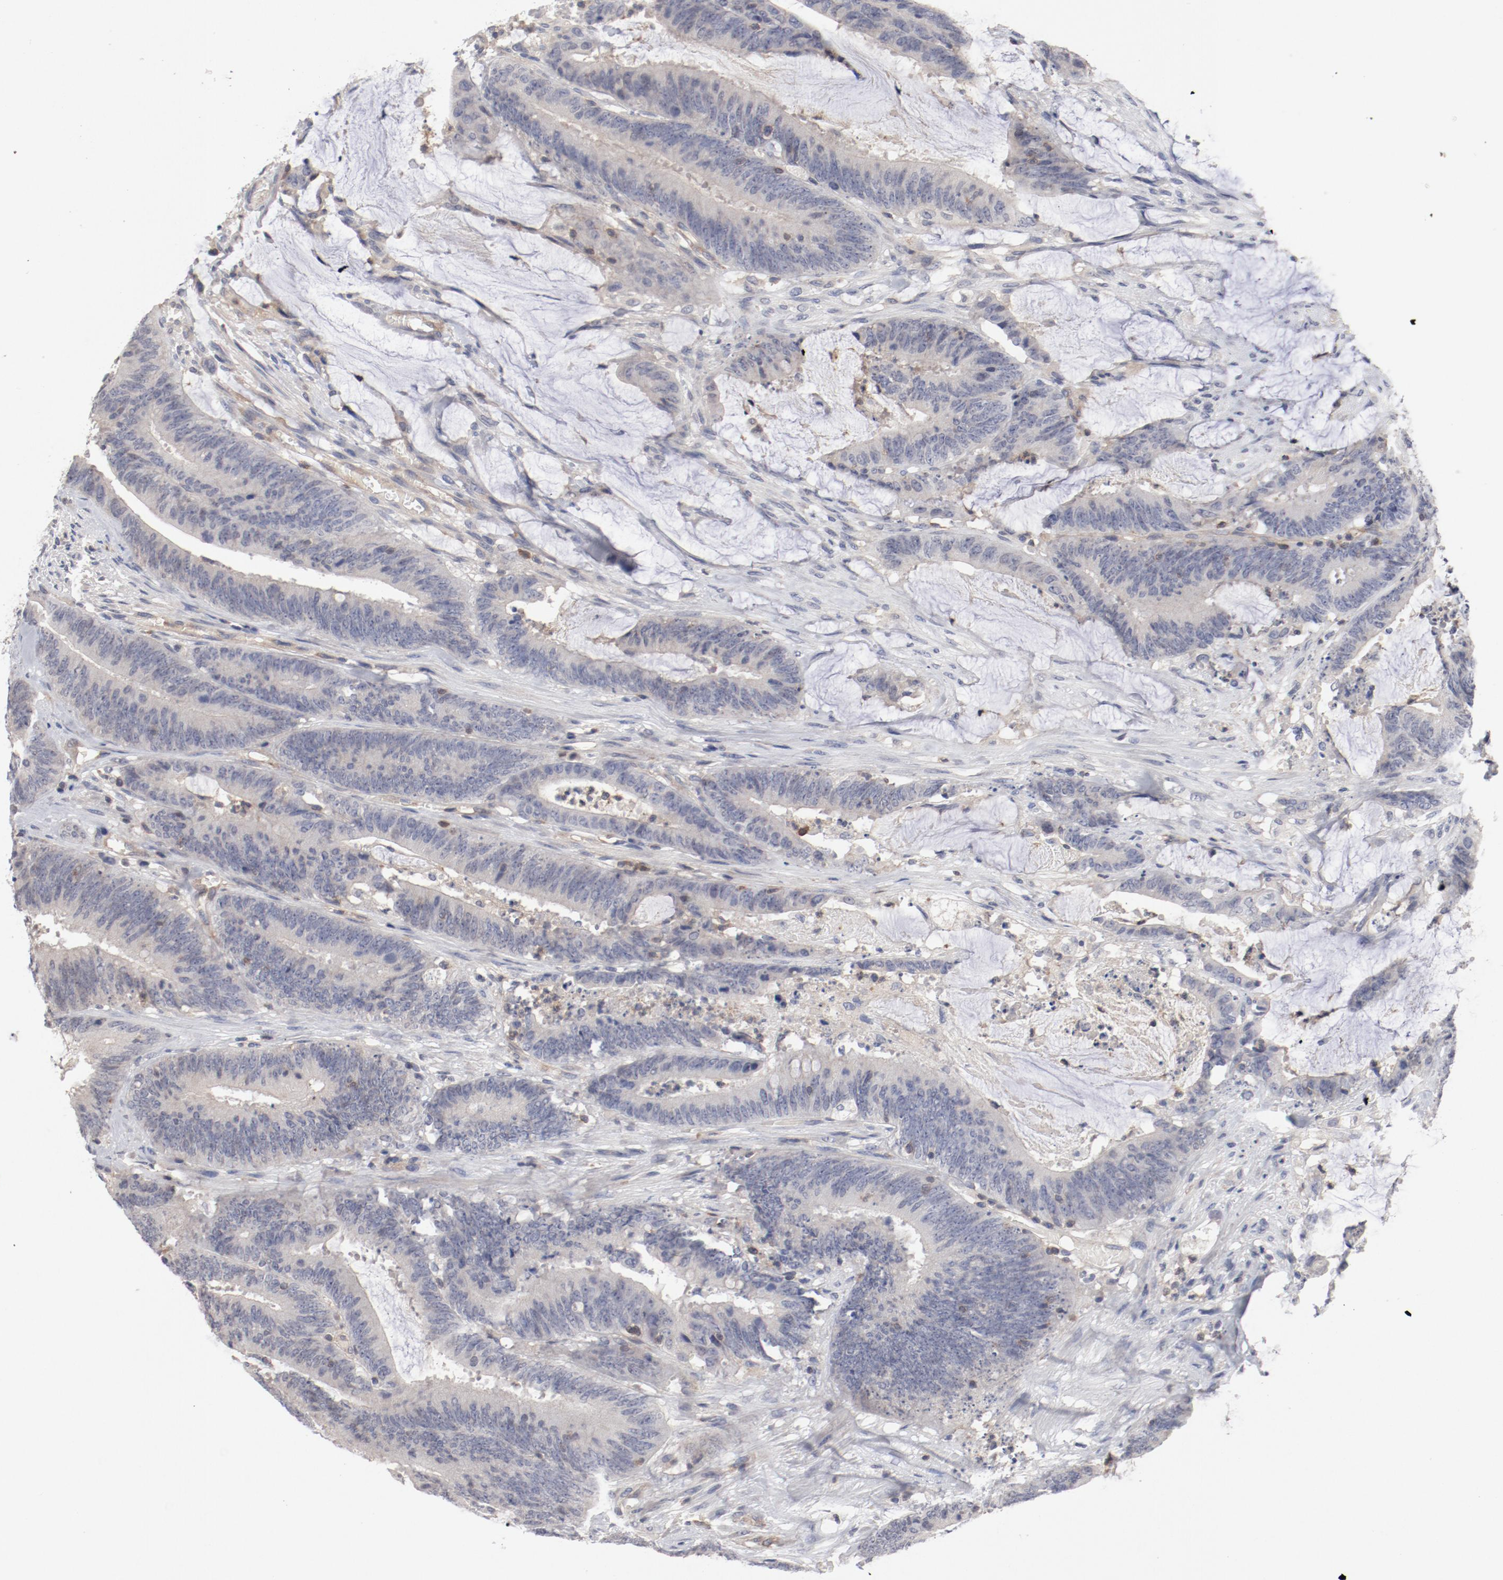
{"staining": {"intensity": "negative", "quantity": "none", "location": "none"}, "tissue": "colorectal cancer", "cell_type": "Tumor cells", "image_type": "cancer", "snomed": [{"axis": "morphology", "description": "Adenocarcinoma, NOS"}, {"axis": "topography", "description": "Rectum"}], "caption": "This is an immunohistochemistry photomicrograph of human colorectal adenocarcinoma. There is no positivity in tumor cells.", "gene": "CBL", "patient": {"sex": "female", "age": 66}}